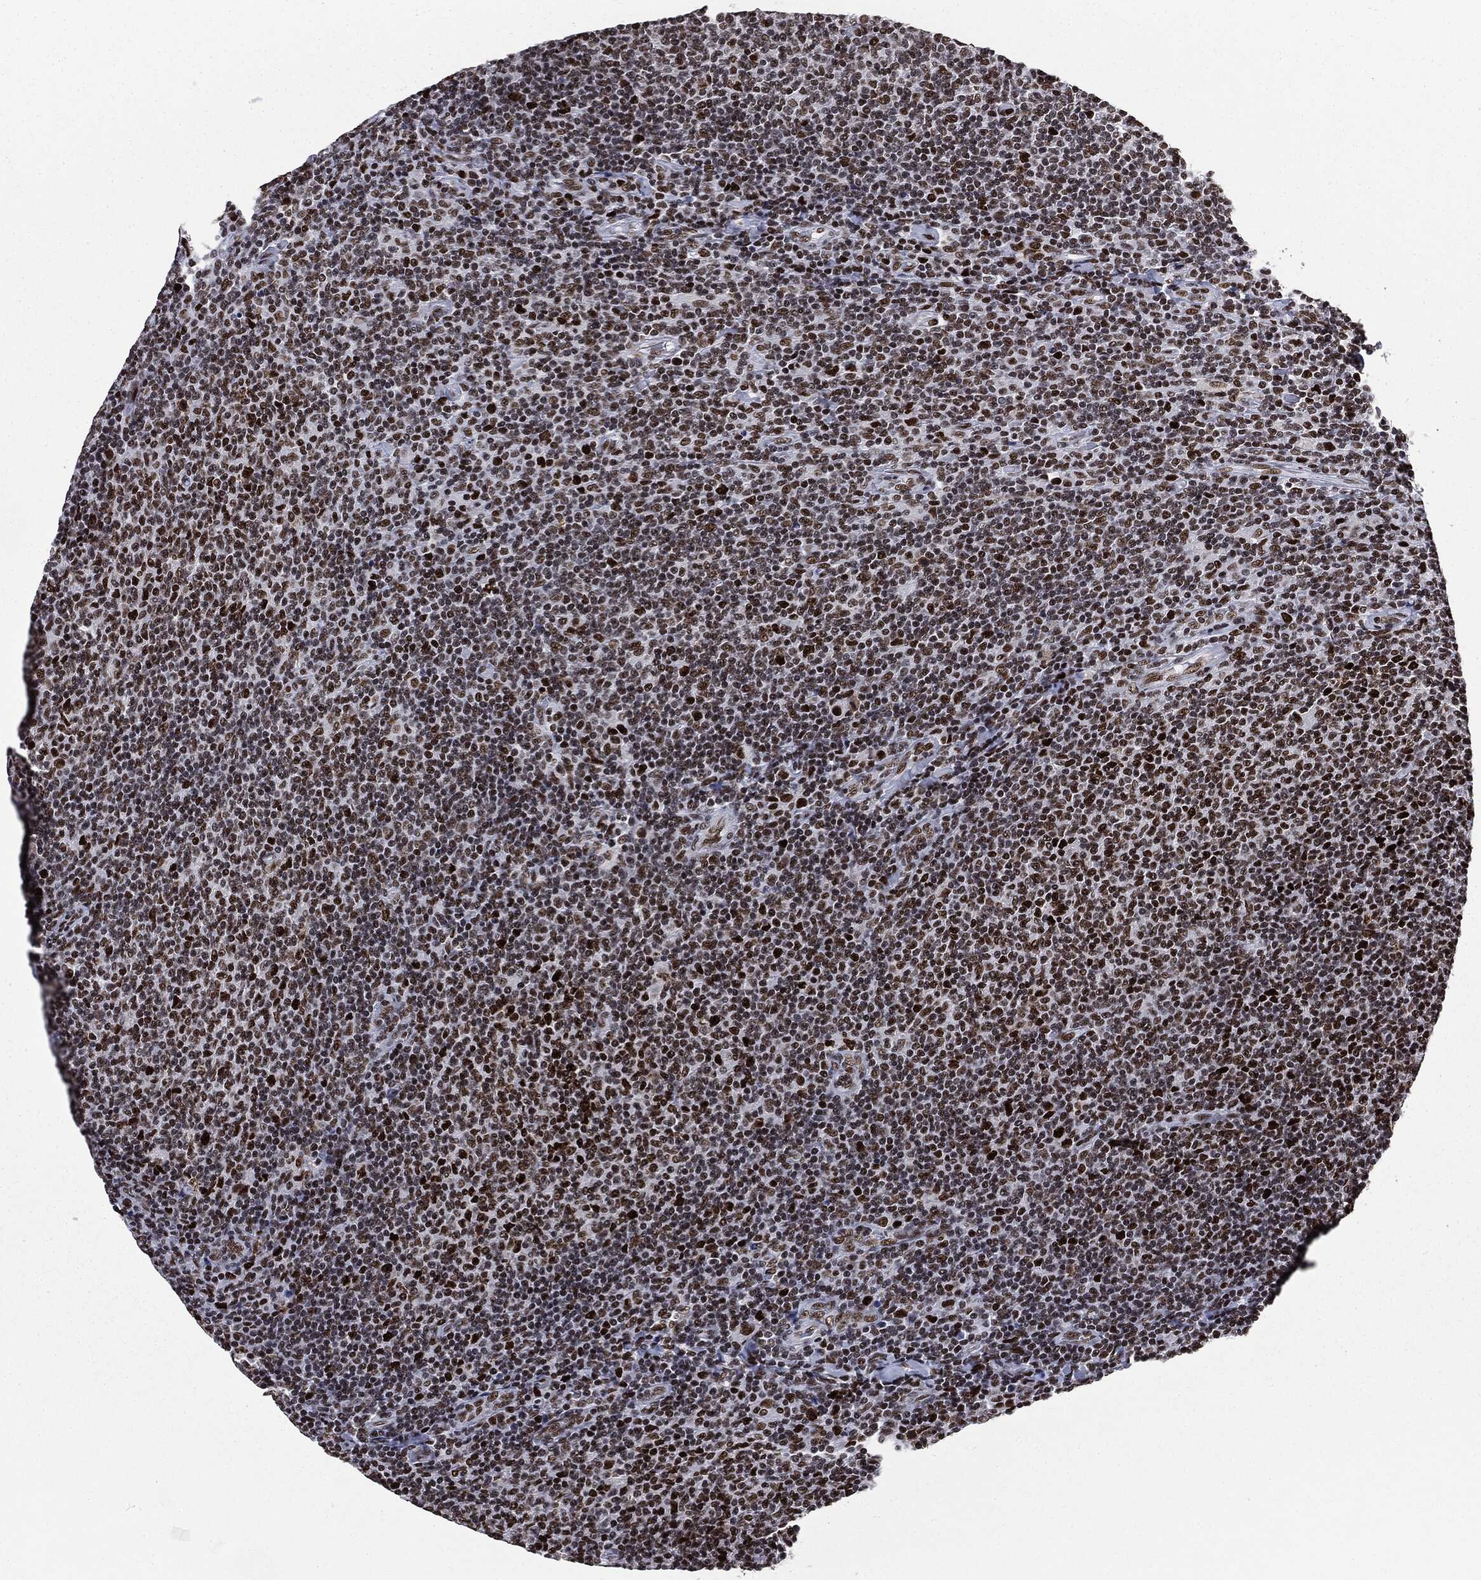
{"staining": {"intensity": "strong", "quantity": ">75%", "location": "nuclear"}, "tissue": "lymphoma", "cell_type": "Tumor cells", "image_type": "cancer", "snomed": [{"axis": "morphology", "description": "Malignant lymphoma, non-Hodgkin's type, Low grade"}, {"axis": "topography", "description": "Lymph node"}], "caption": "This histopathology image displays immunohistochemistry (IHC) staining of human malignant lymphoma, non-Hodgkin's type (low-grade), with high strong nuclear staining in about >75% of tumor cells.", "gene": "MSH2", "patient": {"sex": "male", "age": 52}}